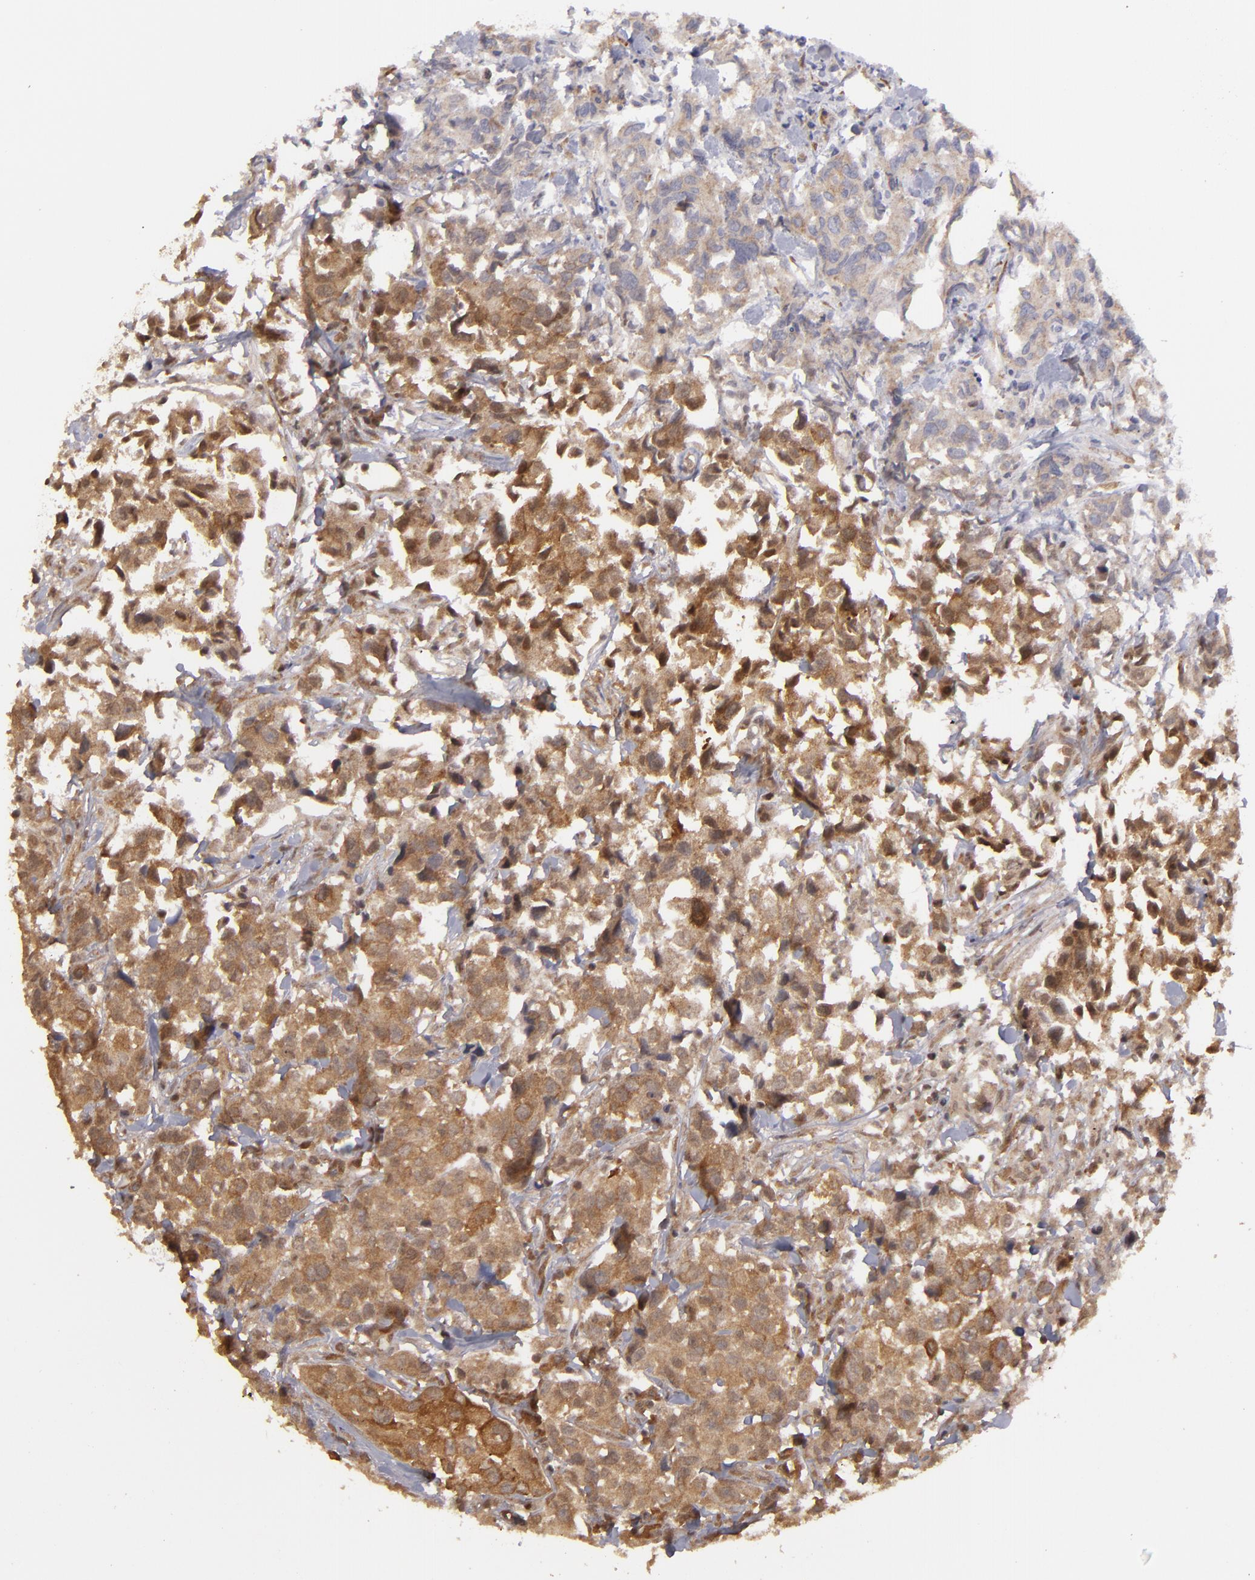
{"staining": {"intensity": "moderate", "quantity": ">75%", "location": "cytoplasmic/membranous"}, "tissue": "urothelial cancer", "cell_type": "Tumor cells", "image_type": "cancer", "snomed": [{"axis": "morphology", "description": "Urothelial carcinoma, High grade"}, {"axis": "topography", "description": "Urinary bladder"}], "caption": "Immunohistochemical staining of urothelial cancer shows medium levels of moderate cytoplasmic/membranous staining in about >75% of tumor cells.", "gene": "MAPK3", "patient": {"sex": "female", "age": 75}}